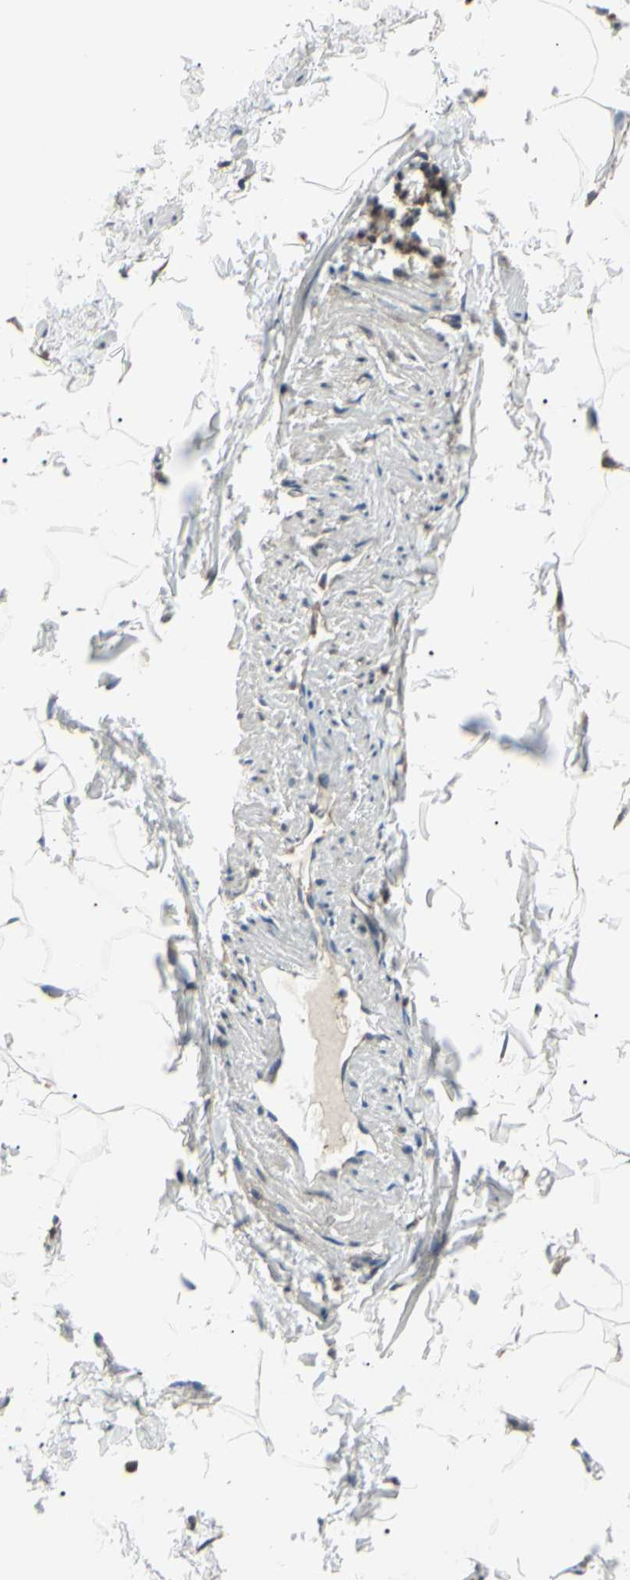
{"staining": {"intensity": "negative", "quantity": "none", "location": "none"}, "tissue": "adipose tissue", "cell_type": "Adipocytes", "image_type": "normal", "snomed": [{"axis": "morphology", "description": "Normal tissue, NOS"}, {"axis": "topography", "description": "Vascular tissue"}], "caption": "Immunohistochemistry (IHC) of normal adipose tissue exhibits no positivity in adipocytes. (Brightfield microscopy of DAB (3,3'-diaminobenzidine) IHC at high magnification).", "gene": "MAPRE1", "patient": {"sex": "male", "age": 41}}